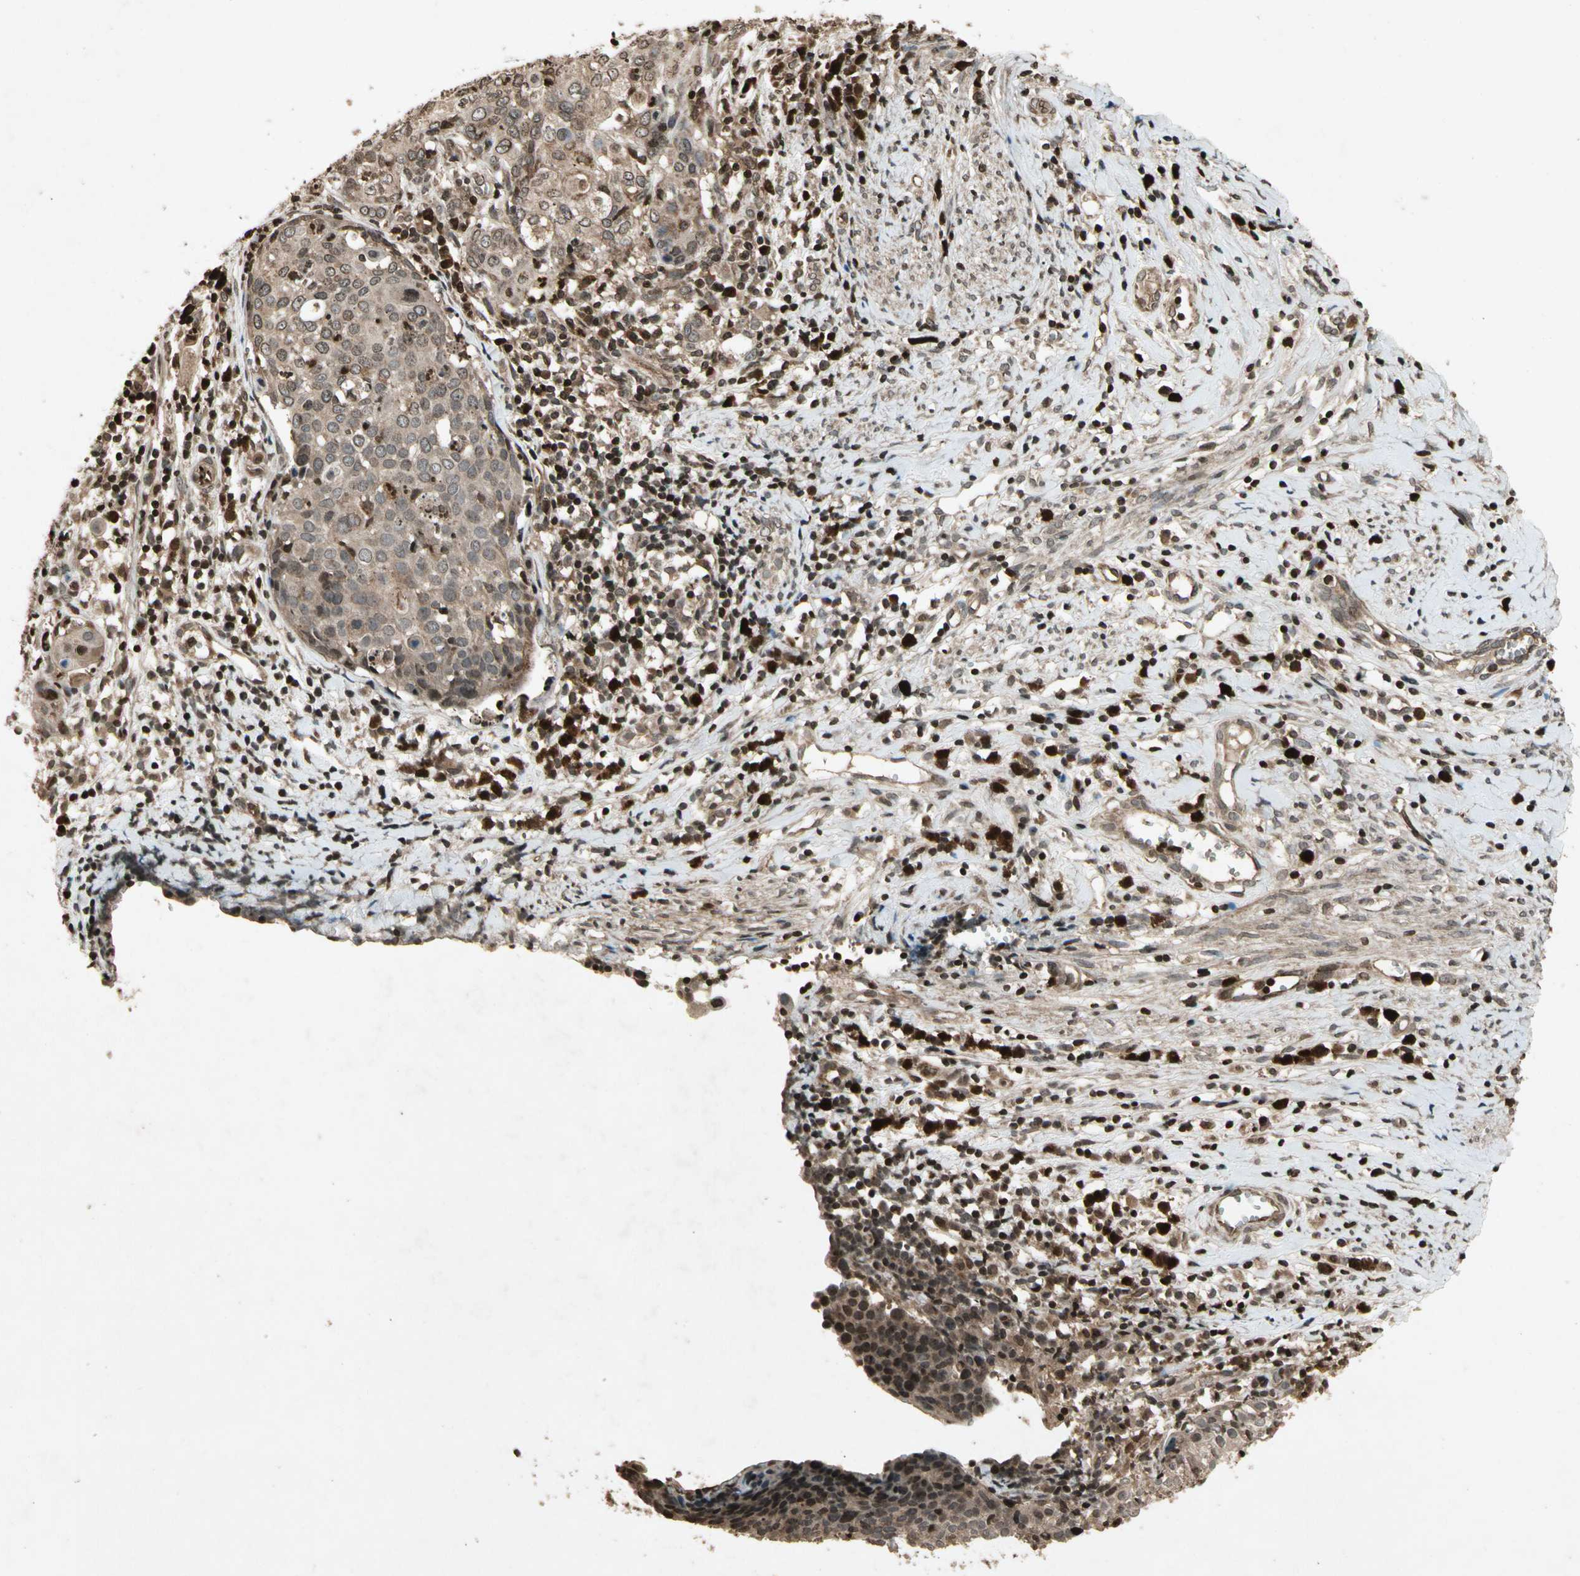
{"staining": {"intensity": "moderate", "quantity": ">75%", "location": "cytoplasmic/membranous"}, "tissue": "cervical cancer", "cell_type": "Tumor cells", "image_type": "cancer", "snomed": [{"axis": "morphology", "description": "Squamous cell carcinoma, NOS"}, {"axis": "topography", "description": "Cervix"}], "caption": "The immunohistochemical stain shows moderate cytoplasmic/membranous positivity in tumor cells of cervical cancer (squamous cell carcinoma) tissue.", "gene": "GLRX", "patient": {"sex": "female", "age": 40}}